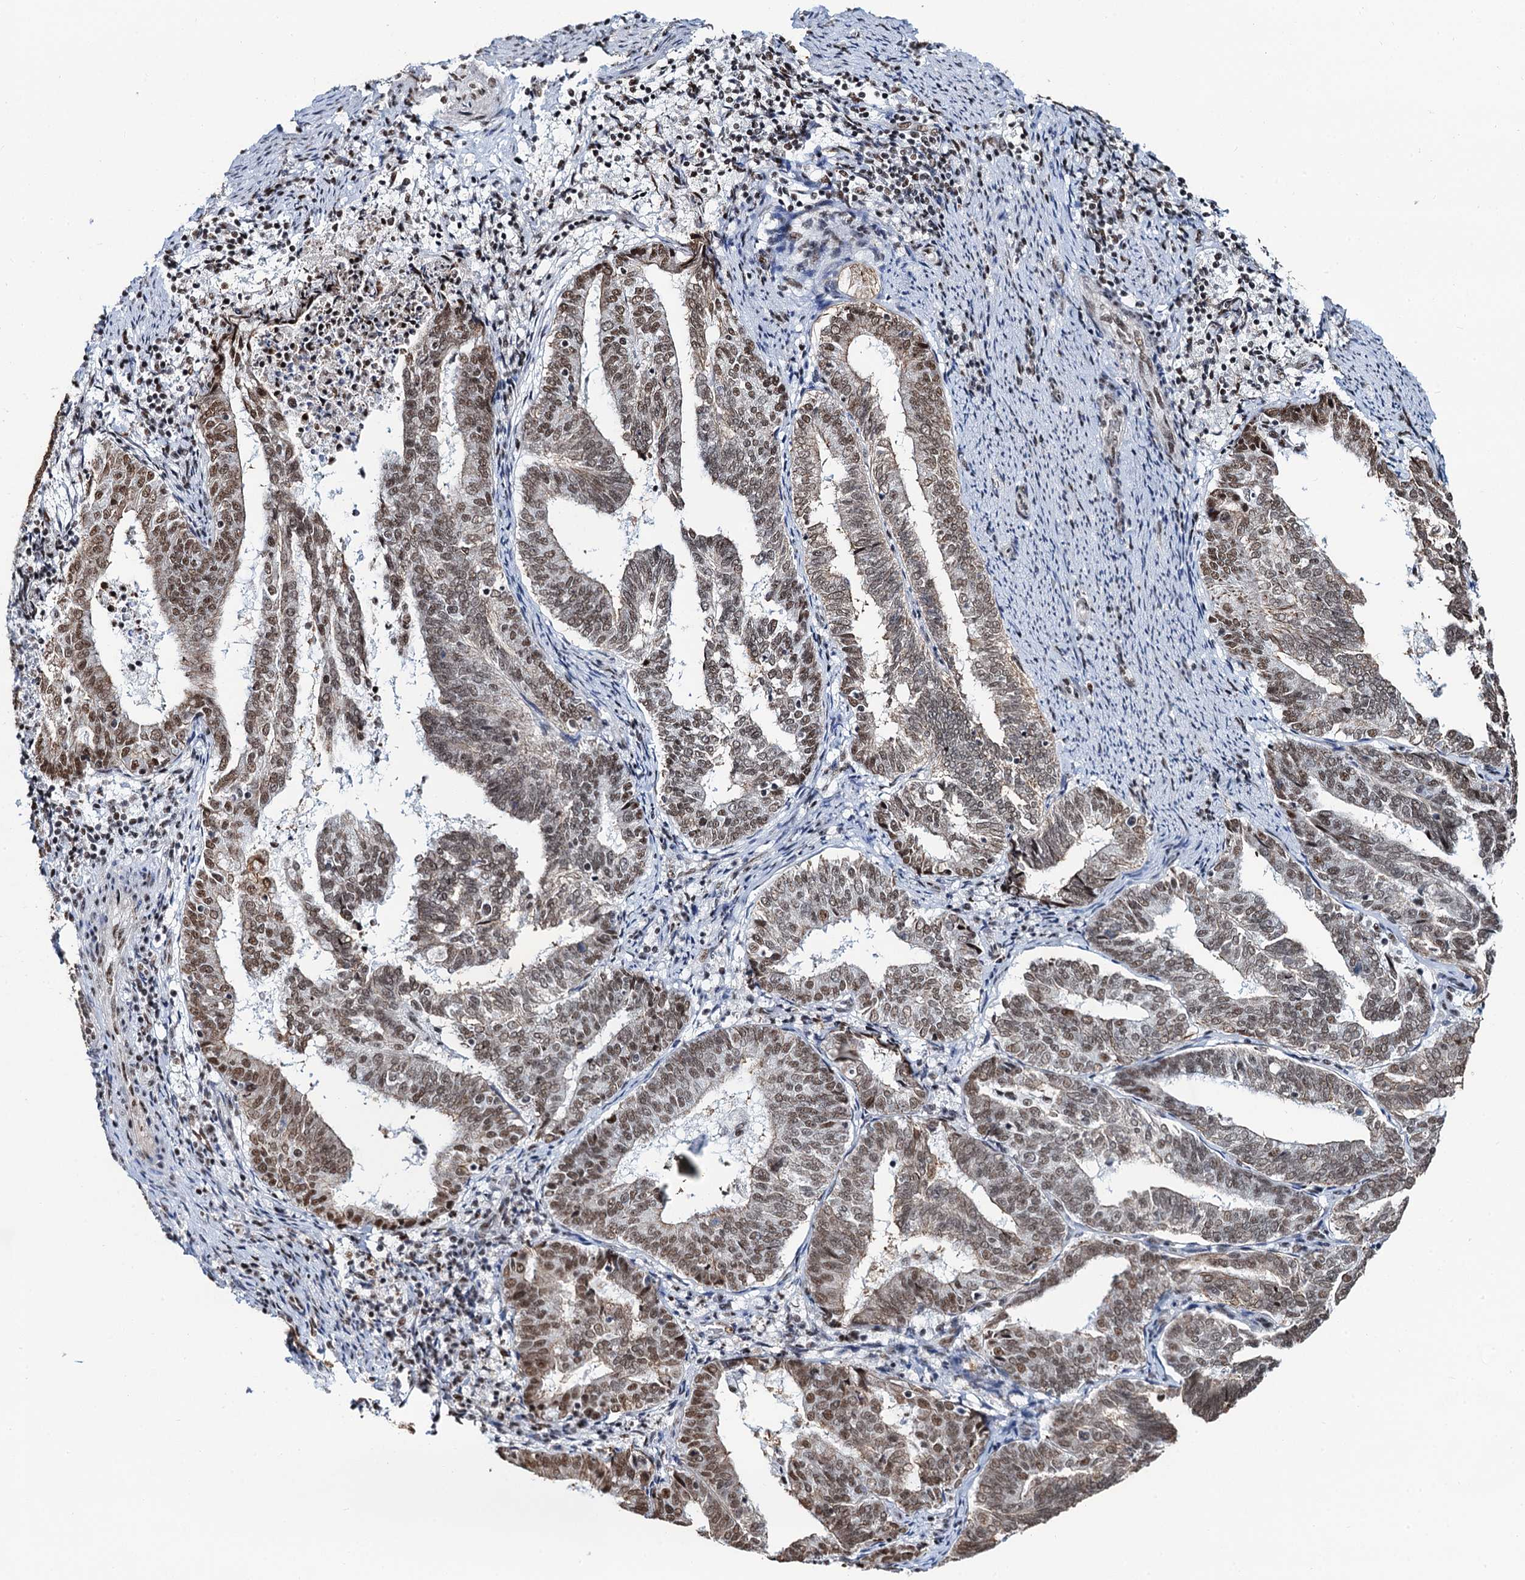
{"staining": {"intensity": "moderate", "quantity": ">75%", "location": "nuclear"}, "tissue": "endometrial cancer", "cell_type": "Tumor cells", "image_type": "cancer", "snomed": [{"axis": "morphology", "description": "Adenocarcinoma, NOS"}, {"axis": "topography", "description": "Endometrium"}], "caption": "Moderate nuclear protein staining is identified in approximately >75% of tumor cells in endometrial adenocarcinoma.", "gene": "ZNF609", "patient": {"sex": "female", "age": 80}}